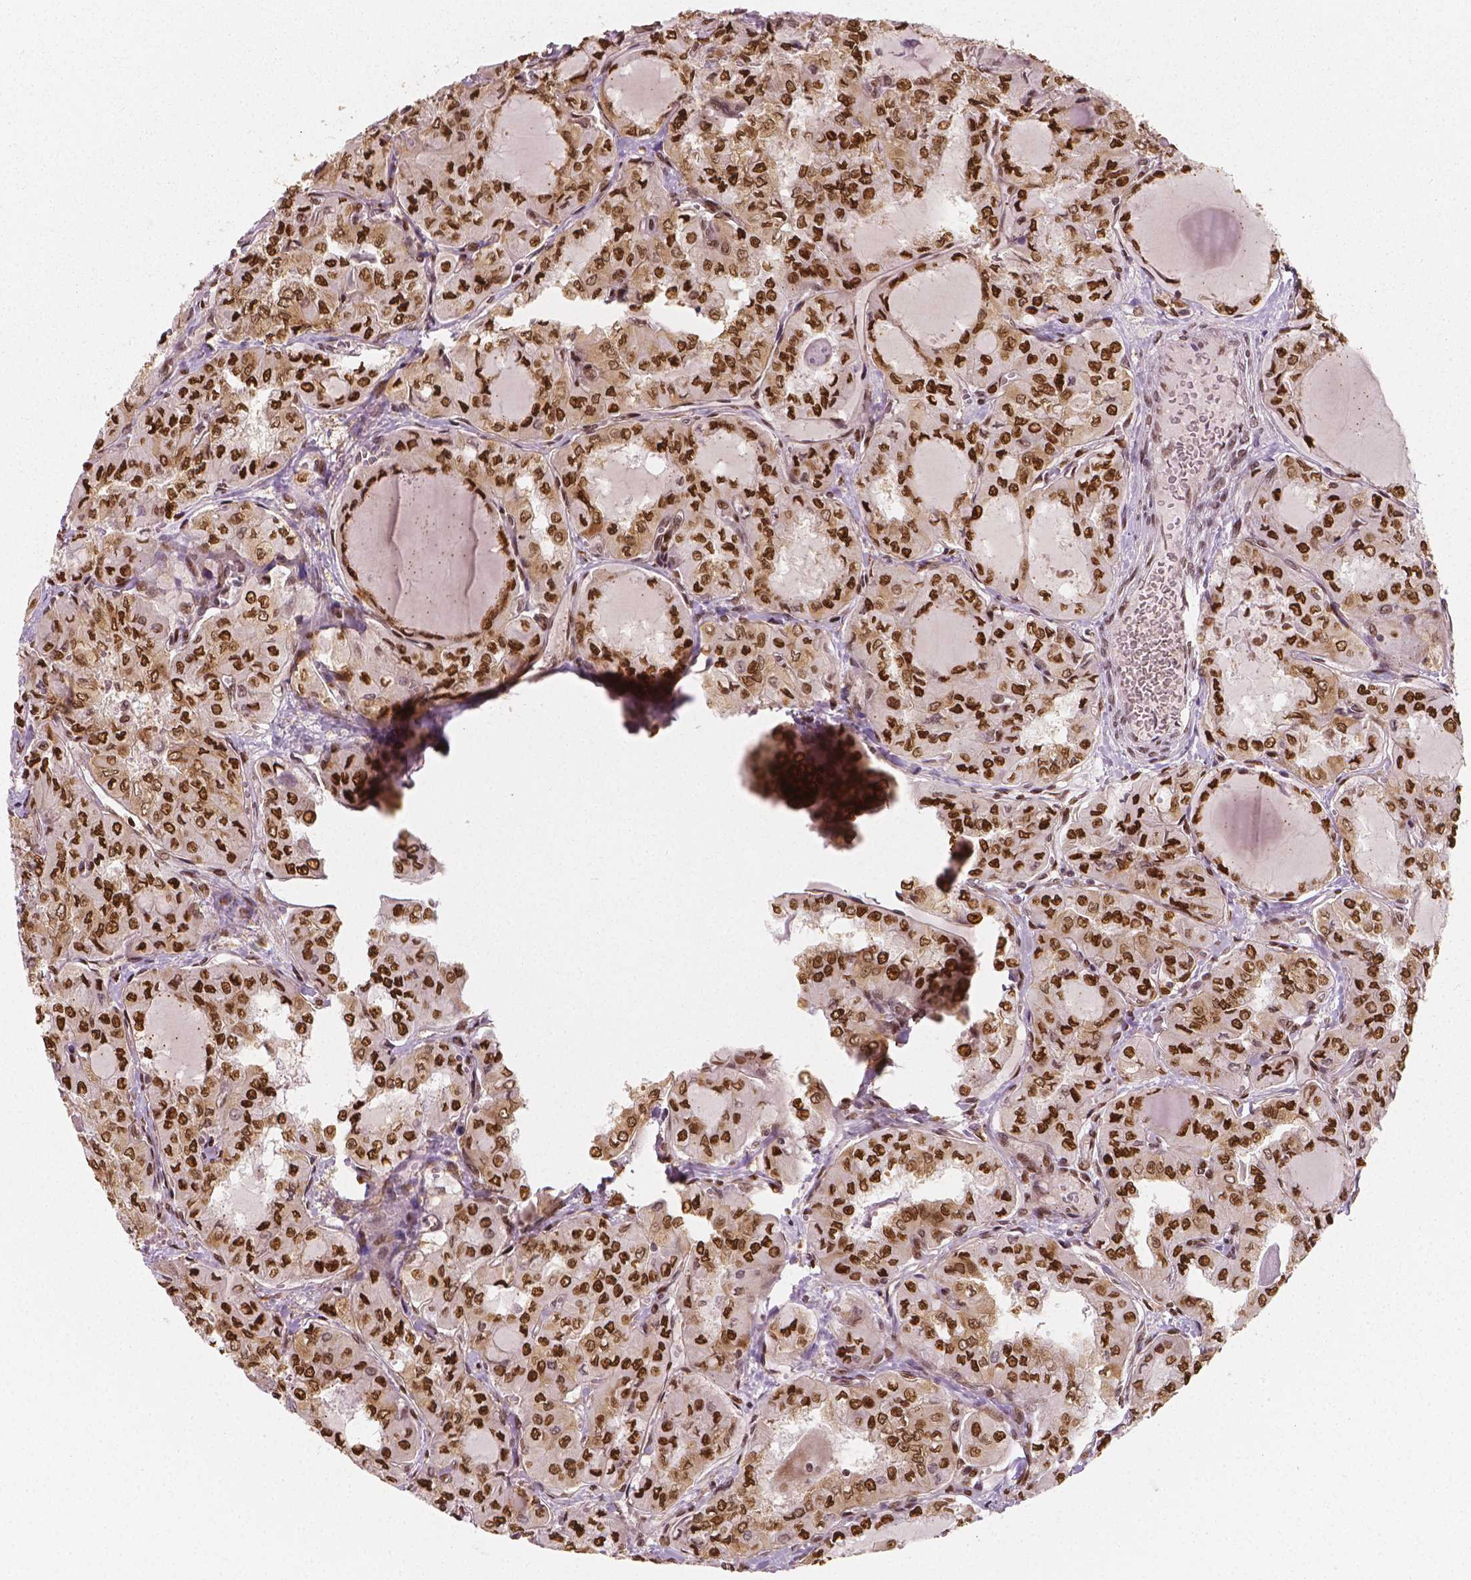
{"staining": {"intensity": "strong", "quantity": ">75%", "location": "nuclear"}, "tissue": "thyroid cancer", "cell_type": "Tumor cells", "image_type": "cancer", "snomed": [{"axis": "morphology", "description": "Papillary adenocarcinoma, NOS"}, {"axis": "topography", "description": "Thyroid gland"}], "caption": "Papillary adenocarcinoma (thyroid) tissue demonstrates strong nuclear positivity in approximately >75% of tumor cells, visualized by immunohistochemistry.", "gene": "NUCKS1", "patient": {"sex": "male", "age": 20}}